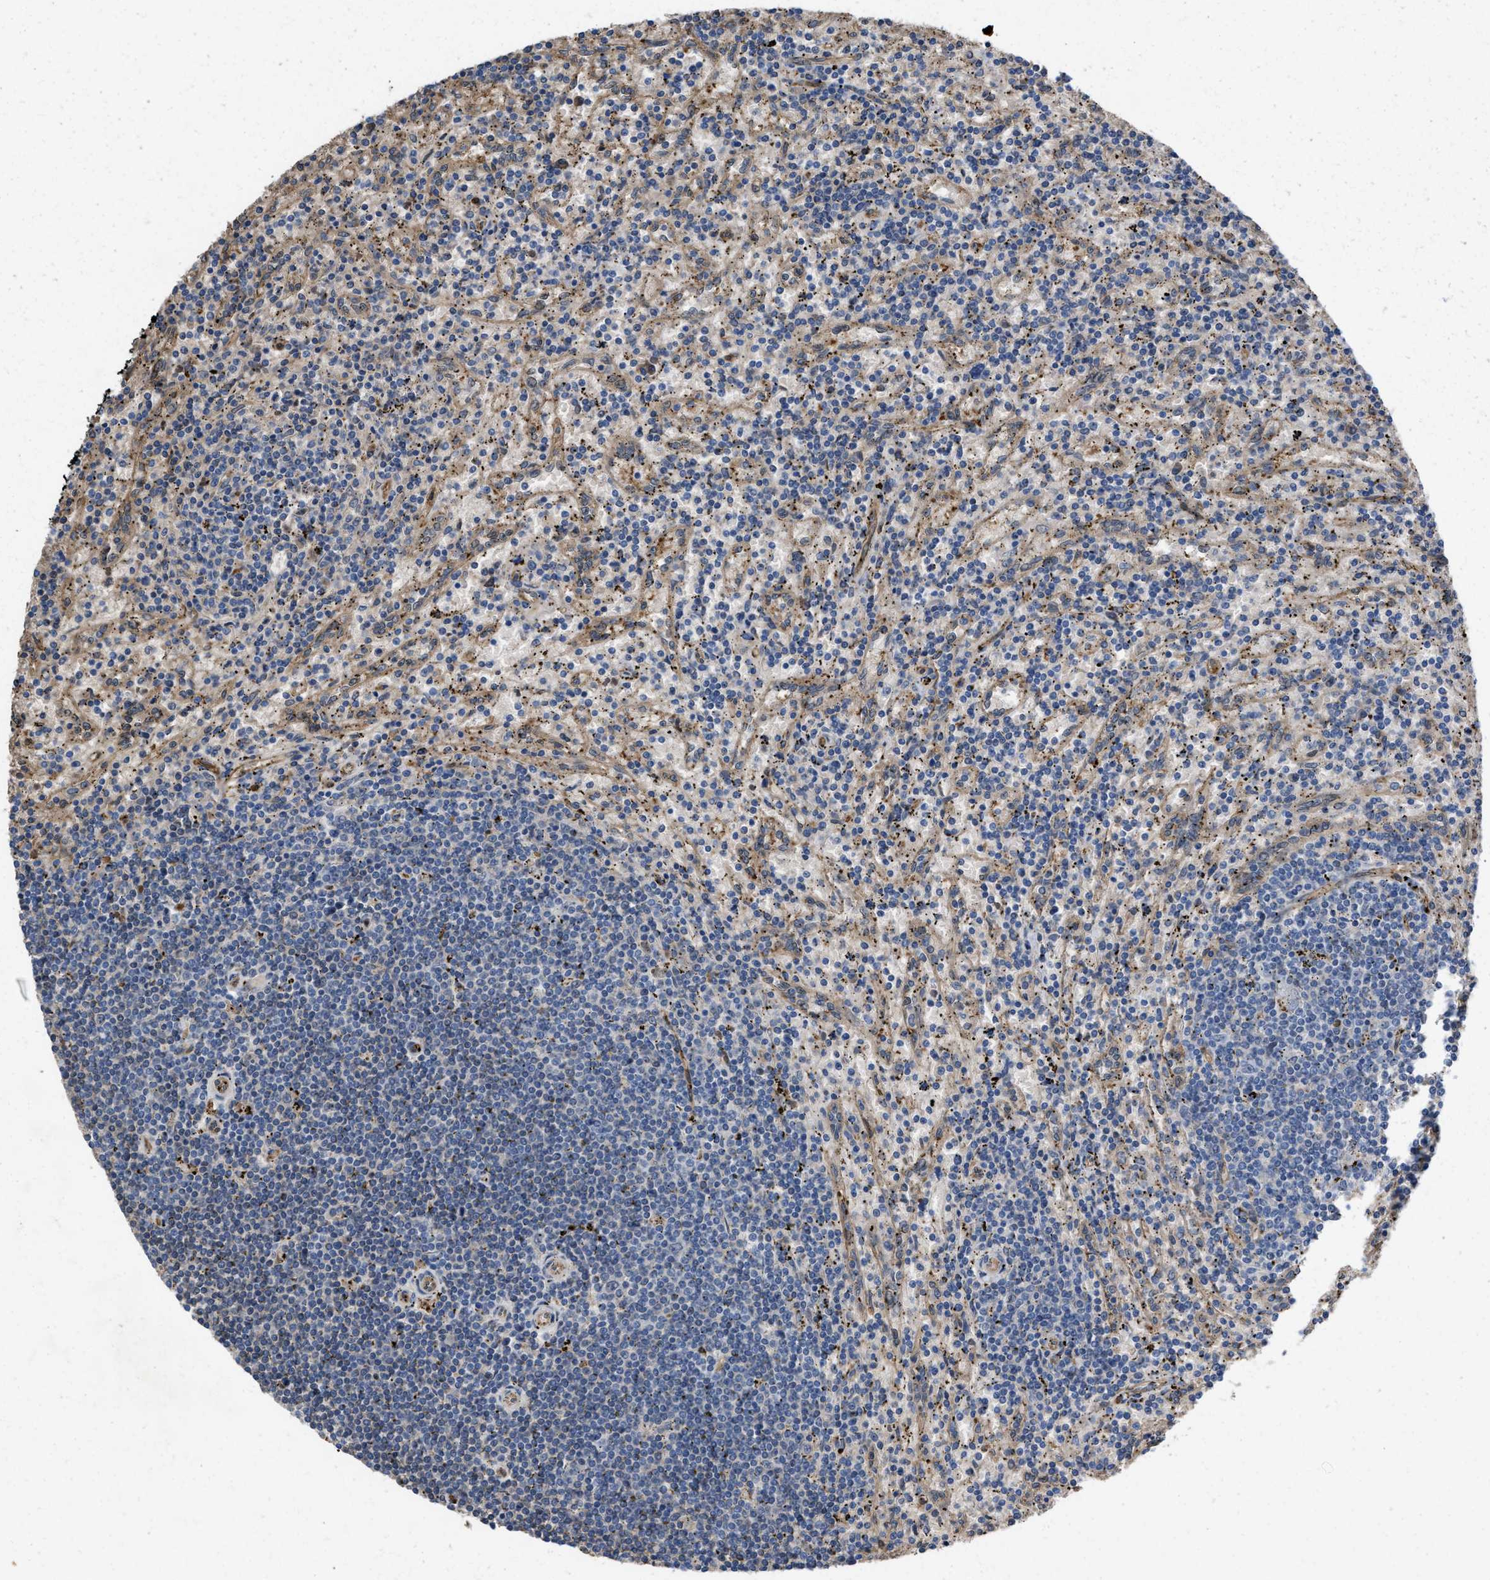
{"staining": {"intensity": "negative", "quantity": "none", "location": "none"}, "tissue": "lymphoma", "cell_type": "Tumor cells", "image_type": "cancer", "snomed": [{"axis": "morphology", "description": "Malignant lymphoma, non-Hodgkin's type, Low grade"}, {"axis": "topography", "description": "Spleen"}], "caption": "The micrograph shows no significant staining in tumor cells of lymphoma.", "gene": "SLC4A11", "patient": {"sex": "male", "age": 76}}